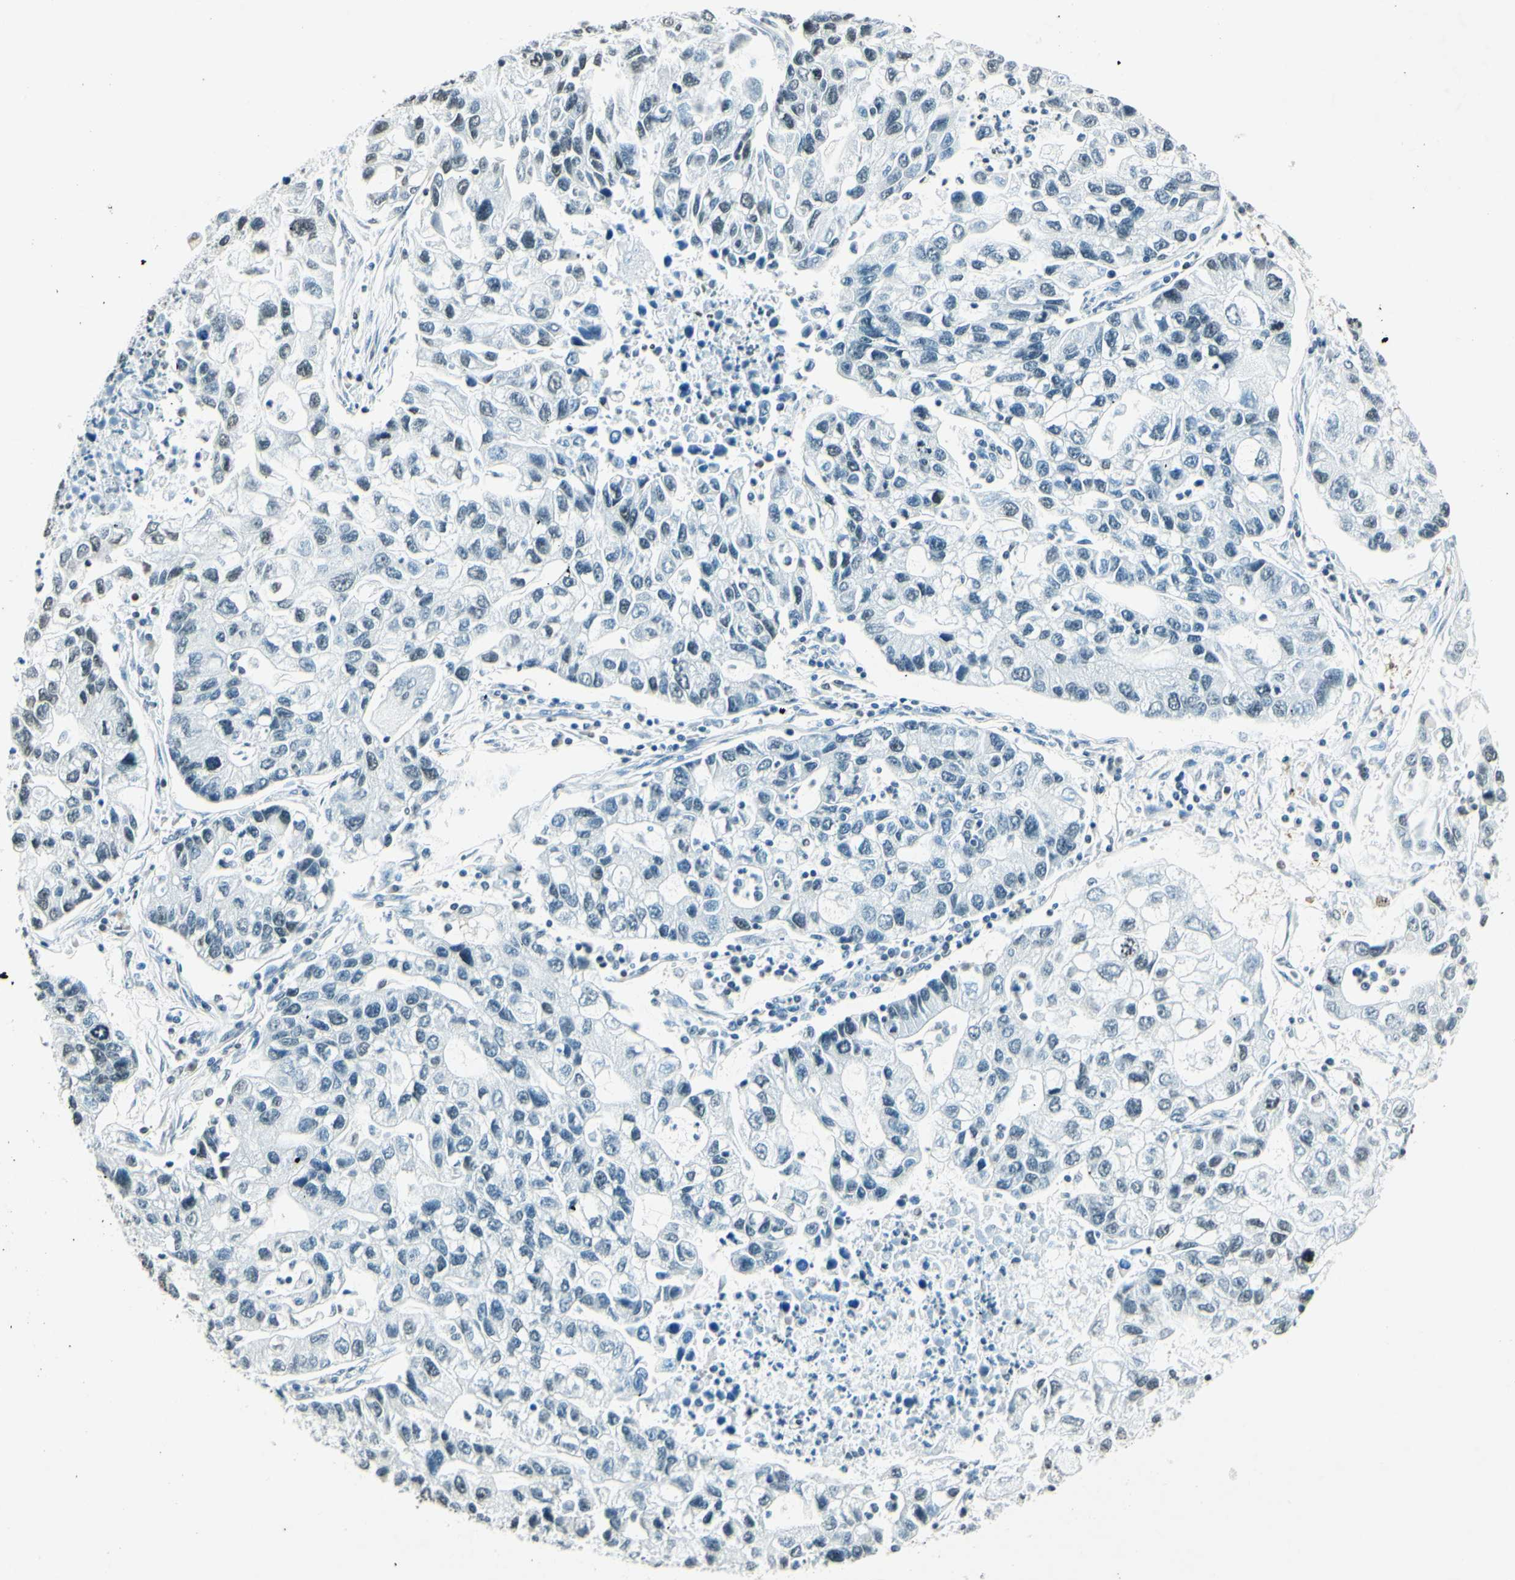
{"staining": {"intensity": "weak", "quantity": "<25%", "location": "nuclear"}, "tissue": "lung cancer", "cell_type": "Tumor cells", "image_type": "cancer", "snomed": [{"axis": "morphology", "description": "Adenocarcinoma, NOS"}, {"axis": "topography", "description": "Lung"}], "caption": "IHC micrograph of neoplastic tissue: lung cancer stained with DAB exhibits no significant protein expression in tumor cells.", "gene": "MSH2", "patient": {"sex": "female", "age": 51}}